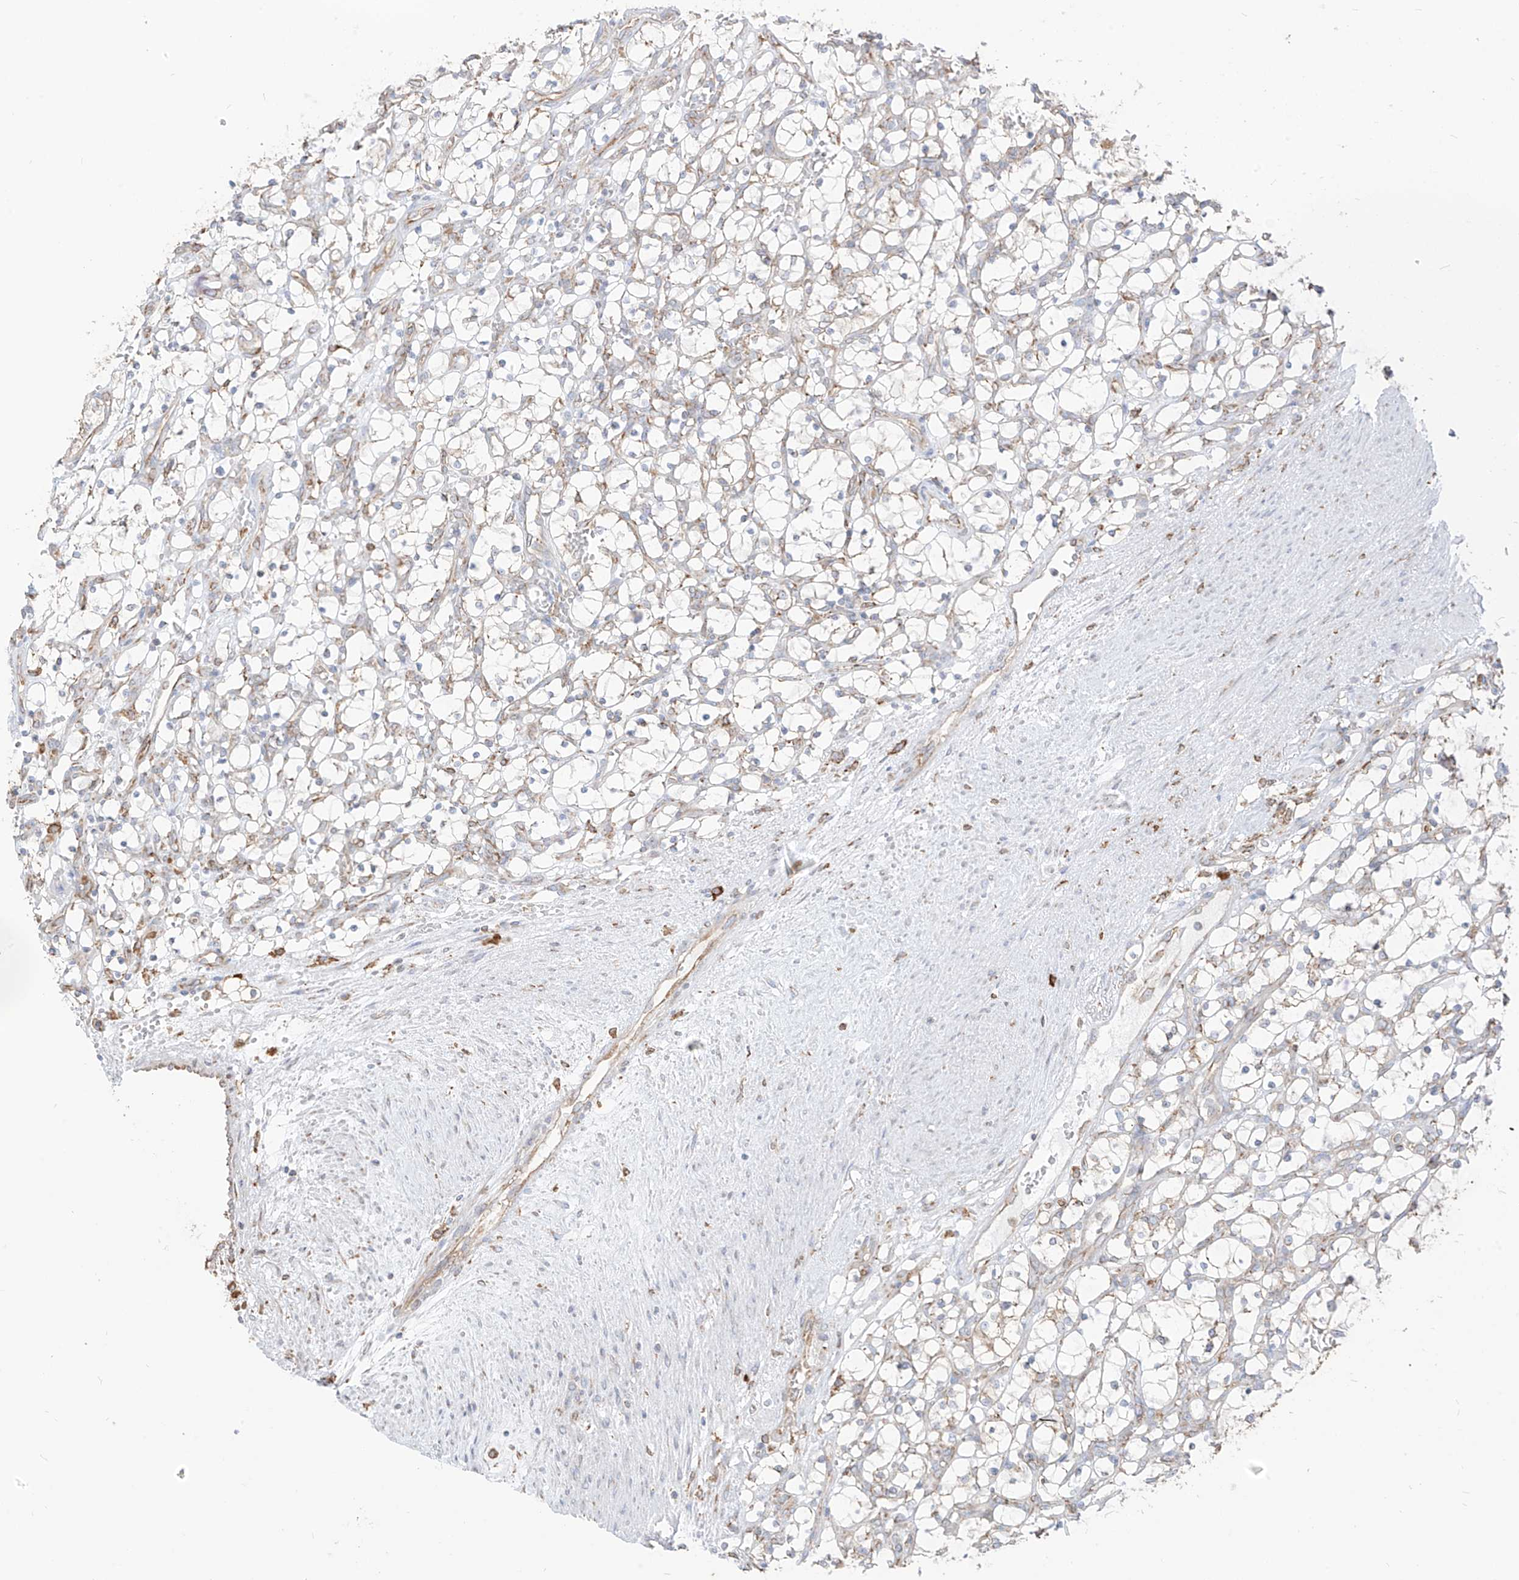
{"staining": {"intensity": "negative", "quantity": "none", "location": "none"}, "tissue": "renal cancer", "cell_type": "Tumor cells", "image_type": "cancer", "snomed": [{"axis": "morphology", "description": "Adenocarcinoma, NOS"}, {"axis": "topography", "description": "Kidney"}], "caption": "Renal cancer (adenocarcinoma) was stained to show a protein in brown. There is no significant staining in tumor cells.", "gene": "PDIA6", "patient": {"sex": "female", "age": 69}}